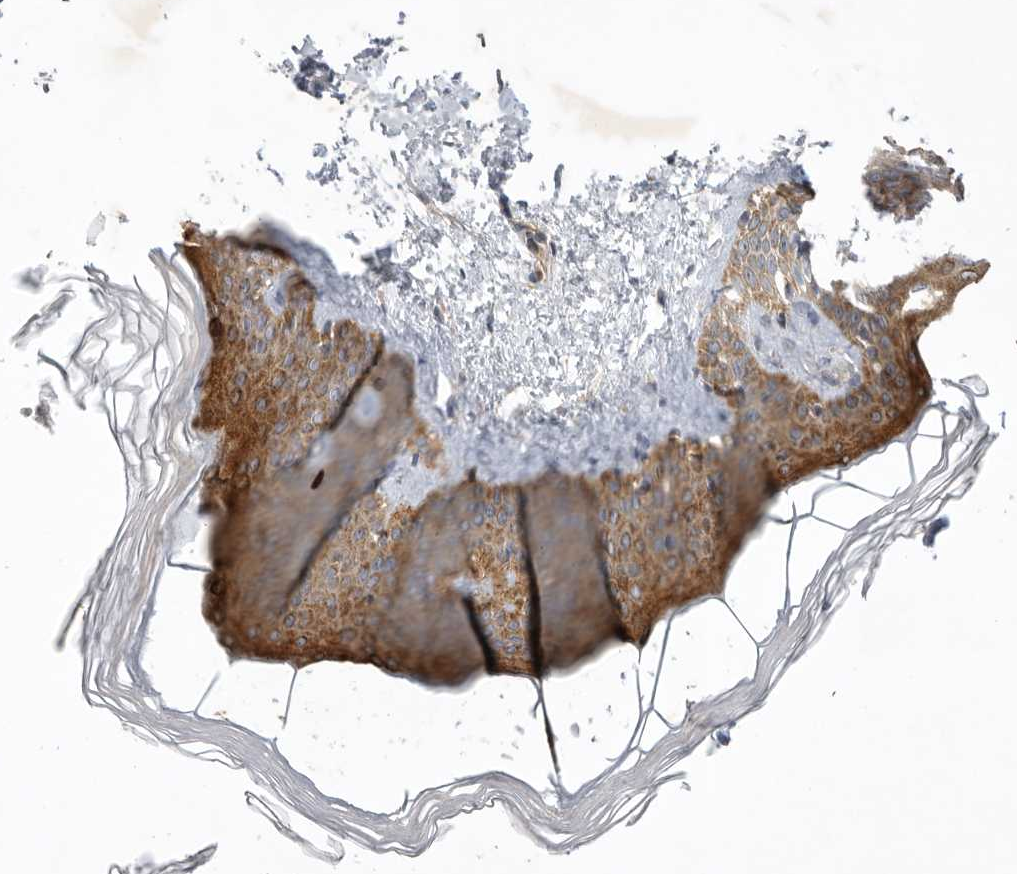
{"staining": {"intensity": "weak", "quantity": ">75%", "location": "cytoplasmic/membranous"}, "tissue": "skin", "cell_type": "Fibroblasts", "image_type": "normal", "snomed": [{"axis": "morphology", "description": "Normal tissue, NOS"}, {"axis": "topography", "description": "Skin"}], "caption": "A high-resolution photomicrograph shows immunohistochemistry staining of unremarkable skin, which shows weak cytoplasmic/membranous staining in approximately >75% of fibroblasts. (DAB IHC, brown staining for protein, blue staining for nuclei).", "gene": "KIF2B", "patient": {"sex": "female", "age": 27}}